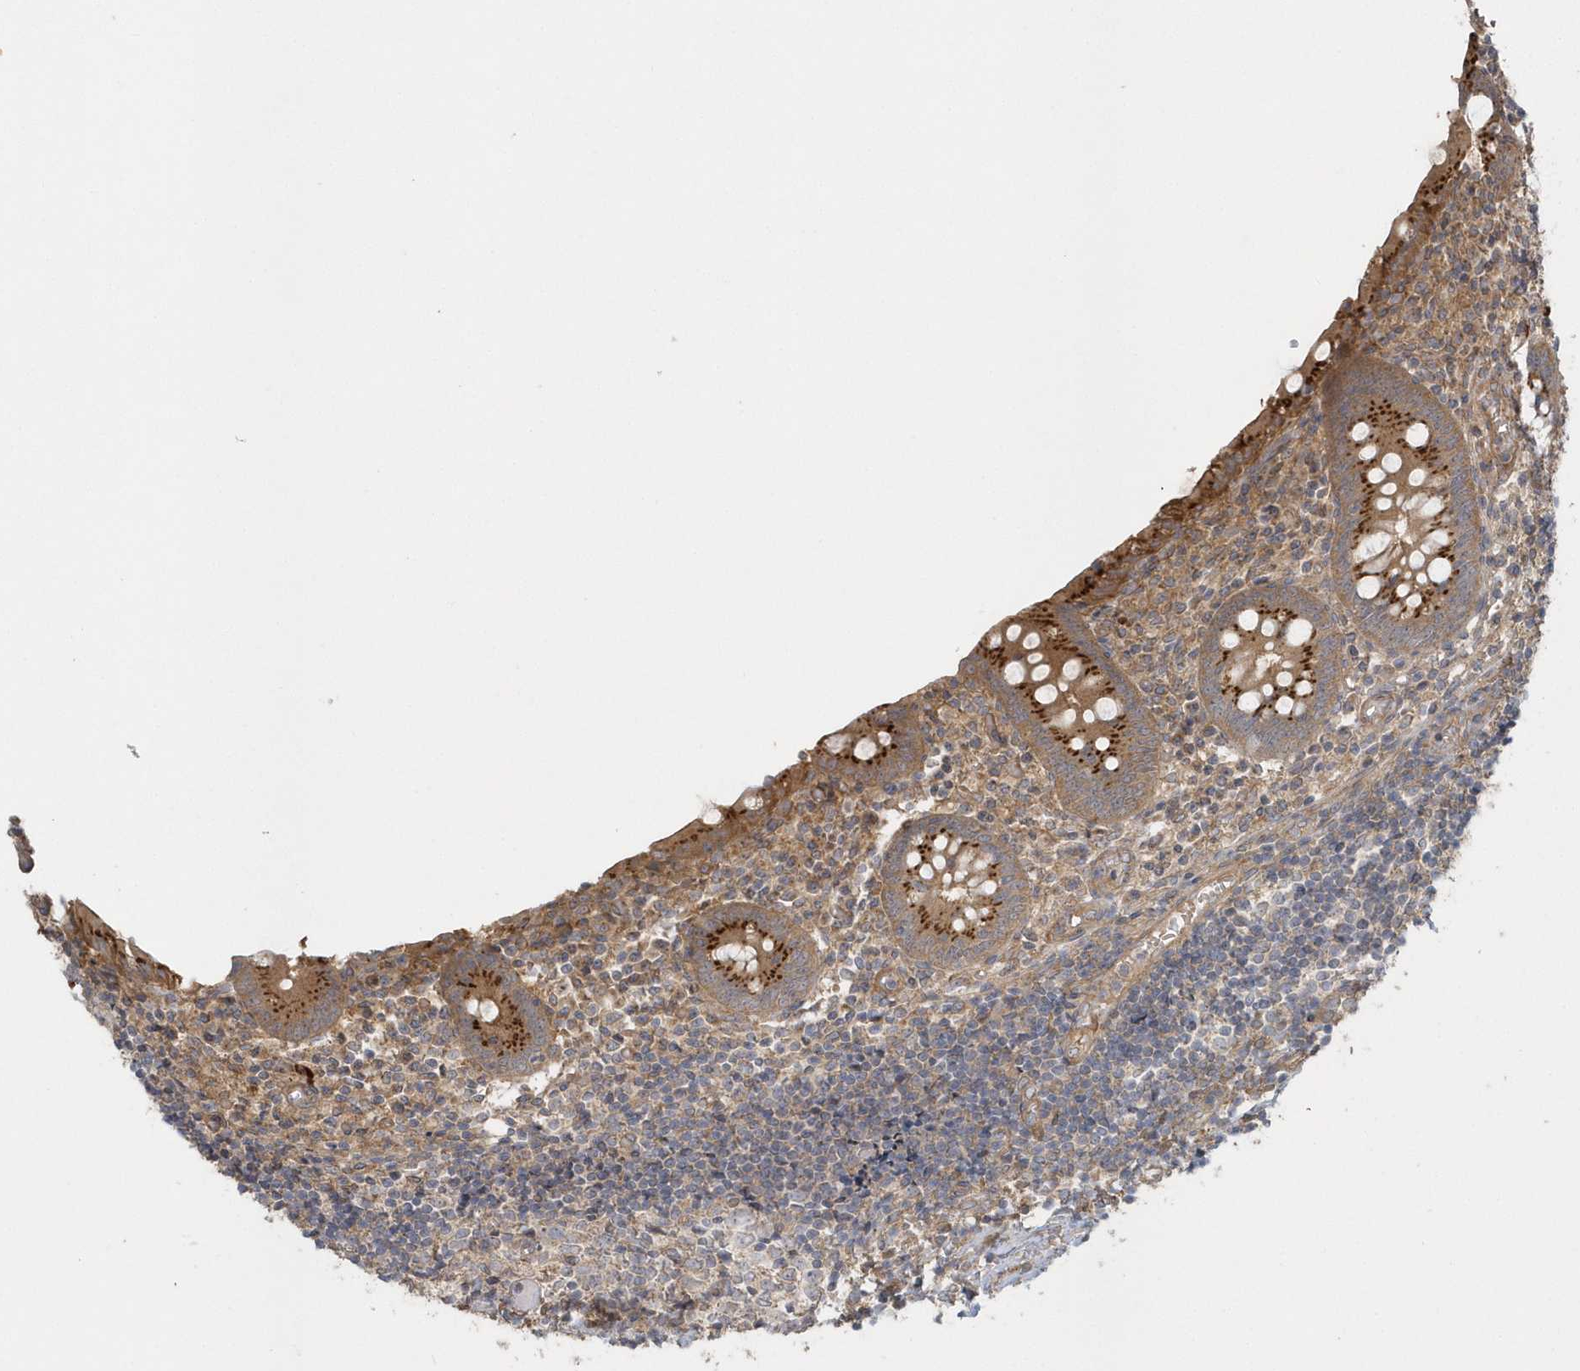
{"staining": {"intensity": "moderate", "quantity": ">75%", "location": "cytoplasmic/membranous"}, "tissue": "appendix", "cell_type": "Glandular cells", "image_type": "normal", "snomed": [{"axis": "morphology", "description": "Normal tissue, NOS"}, {"axis": "topography", "description": "Appendix"}], "caption": "High-magnification brightfield microscopy of normal appendix stained with DAB (brown) and counterstained with hematoxylin (blue). glandular cells exhibit moderate cytoplasmic/membranous expression is present in approximately>75% of cells.", "gene": "ACTR1A", "patient": {"sex": "female", "age": 17}}